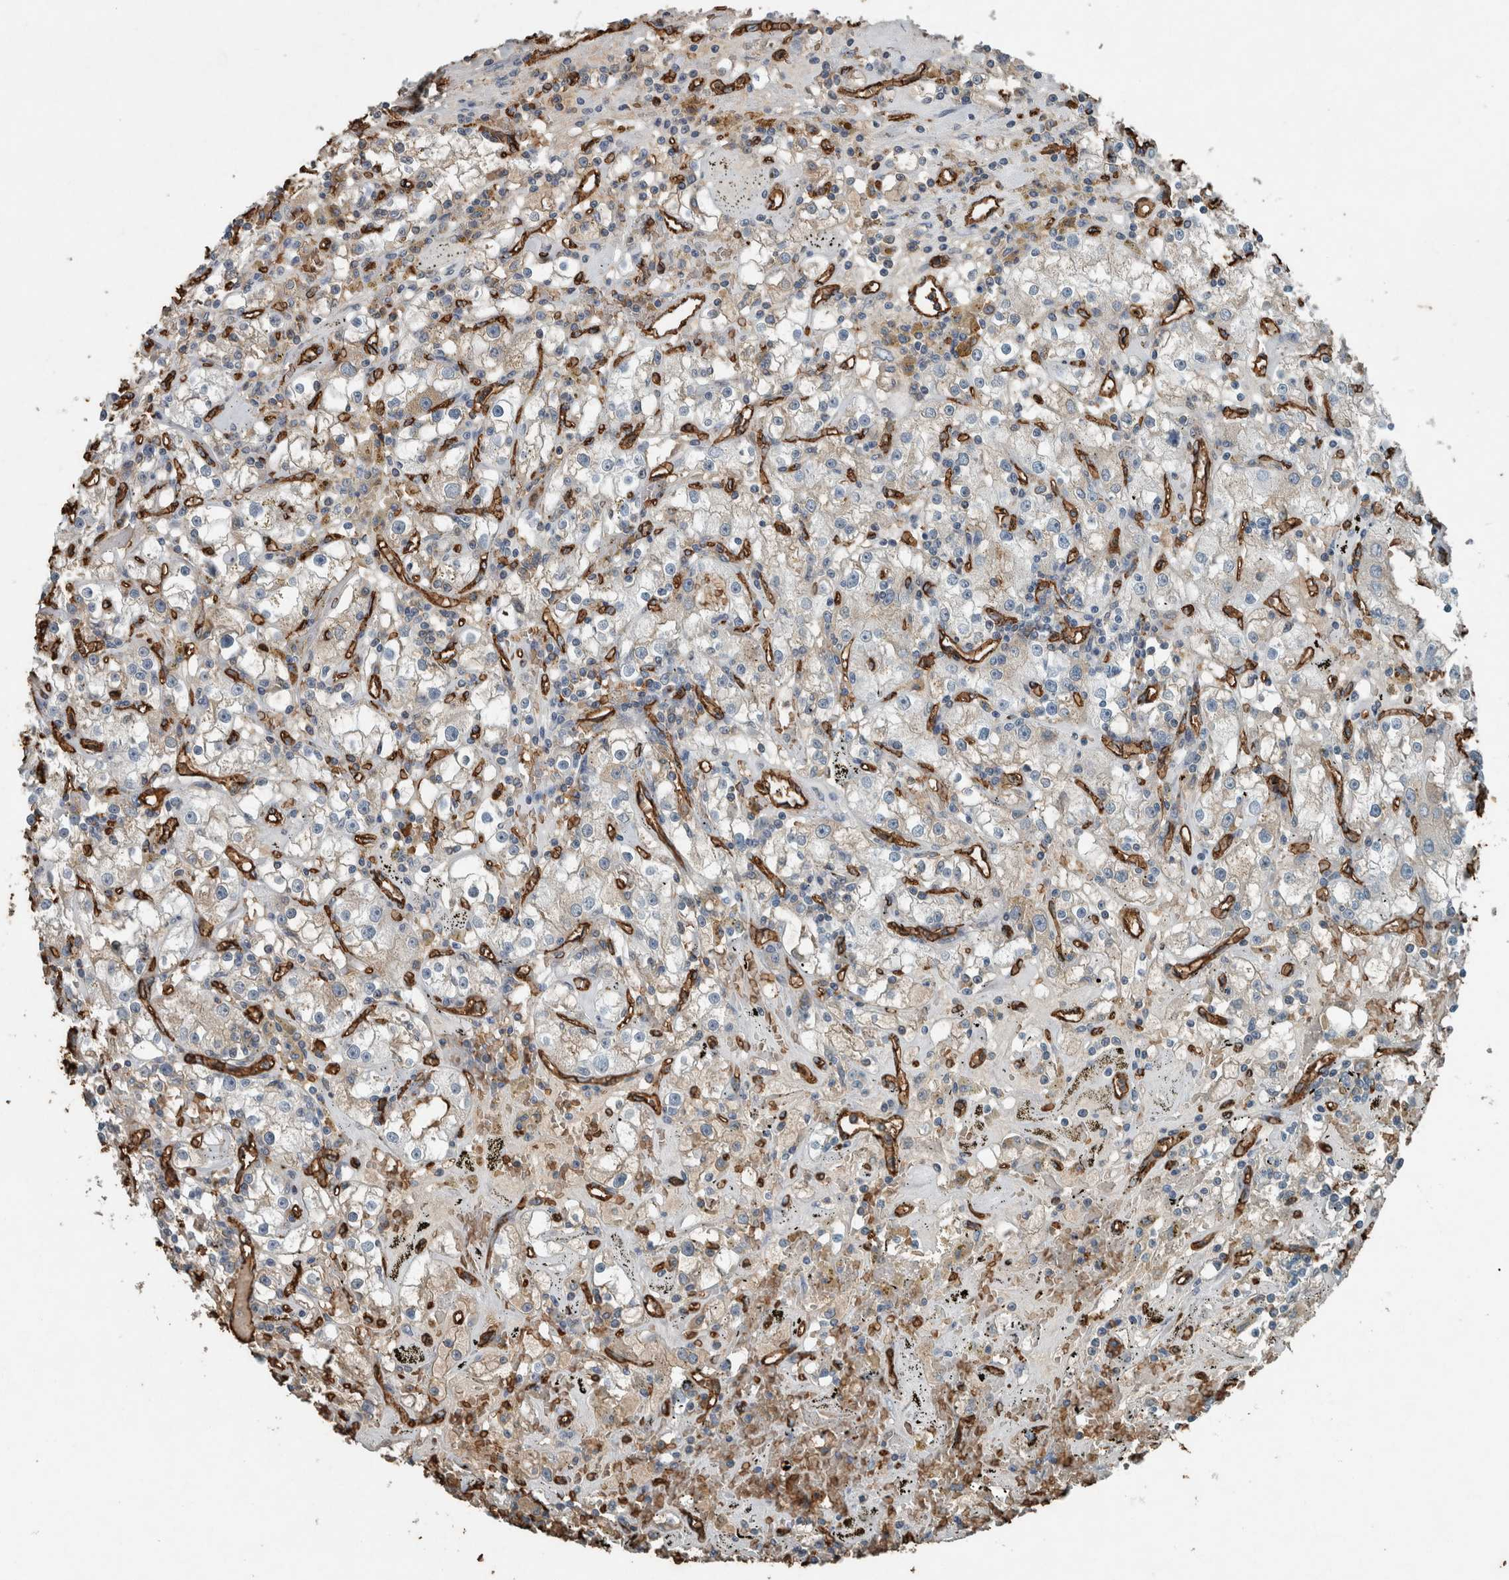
{"staining": {"intensity": "weak", "quantity": "<25%", "location": "cytoplasmic/membranous"}, "tissue": "renal cancer", "cell_type": "Tumor cells", "image_type": "cancer", "snomed": [{"axis": "morphology", "description": "Adenocarcinoma, NOS"}, {"axis": "topography", "description": "Kidney"}], "caption": "Immunohistochemistry (IHC) of adenocarcinoma (renal) shows no expression in tumor cells.", "gene": "LBP", "patient": {"sex": "male", "age": 56}}